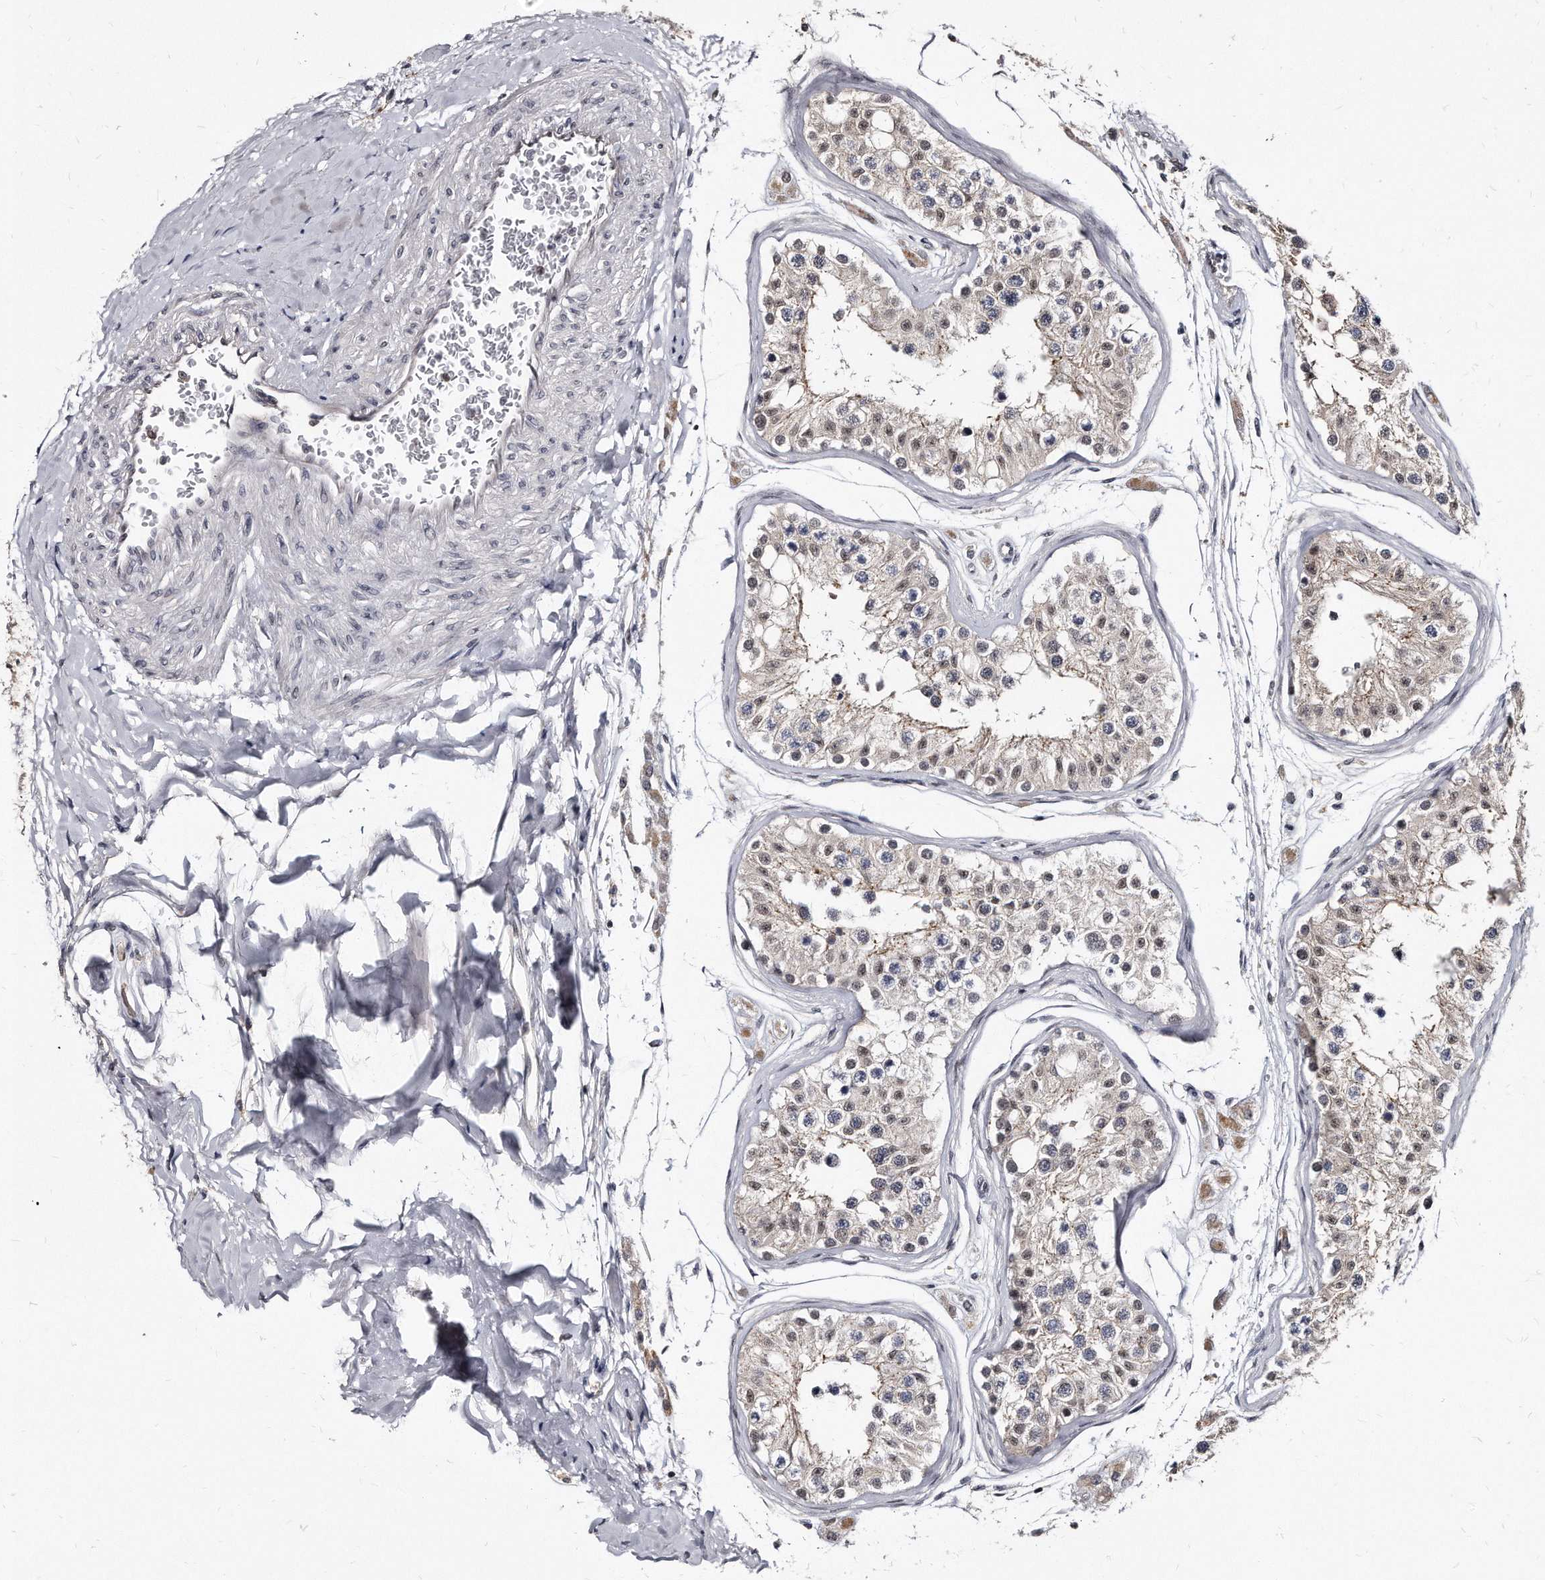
{"staining": {"intensity": "weak", "quantity": "25%-75%", "location": "cytoplasmic/membranous,nuclear"}, "tissue": "testis", "cell_type": "Cells in seminiferous ducts", "image_type": "normal", "snomed": [{"axis": "morphology", "description": "Normal tissue, NOS"}, {"axis": "morphology", "description": "Adenocarcinoma, metastatic, NOS"}, {"axis": "topography", "description": "Testis"}], "caption": "Weak cytoplasmic/membranous,nuclear staining for a protein is present in approximately 25%-75% of cells in seminiferous ducts of benign testis using immunohistochemistry (IHC).", "gene": "KLHDC3", "patient": {"sex": "male", "age": 26}}